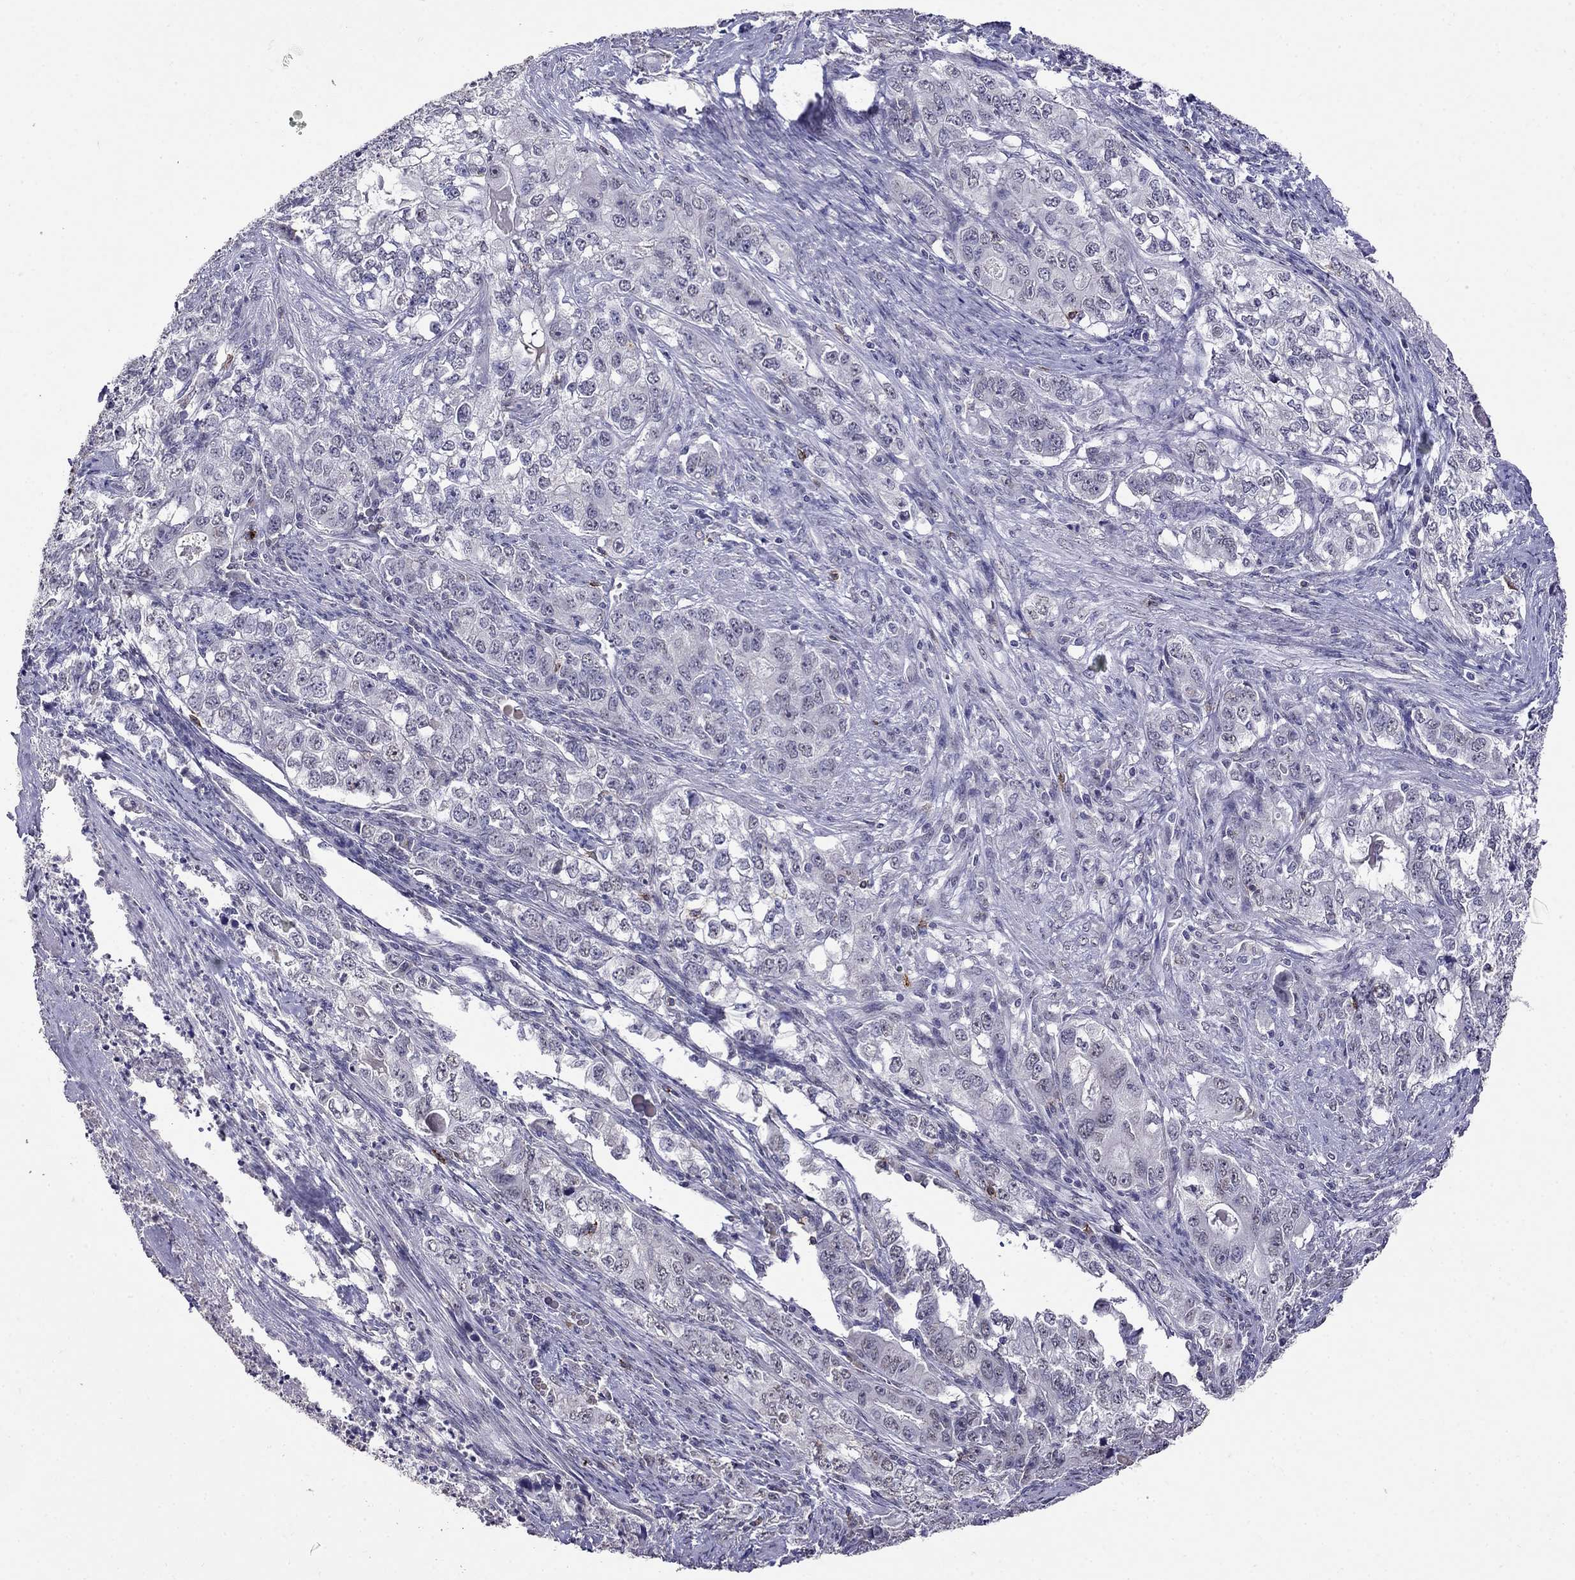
{"staining": {"intensity": "negative", "quantity": "none", "location": "none"}, "tissue": "stomach cancer", "cell_type": "Tumor cells", "image_type": "cancer", "snomed": [{"axis": "morphology", "description": "Adenocarcinoma, NOS"}, {"axis": "topography", "description": "Stomach, lower"}], "caption": "Immunohistochemistry (IHC) histopathology image of human stomach cancer (adenocarcinoma) stained for a protein (brown), which shows no expression in tumor cells.", "gene": "CD8B", "patient": {"sex": "female", "age": 72}}